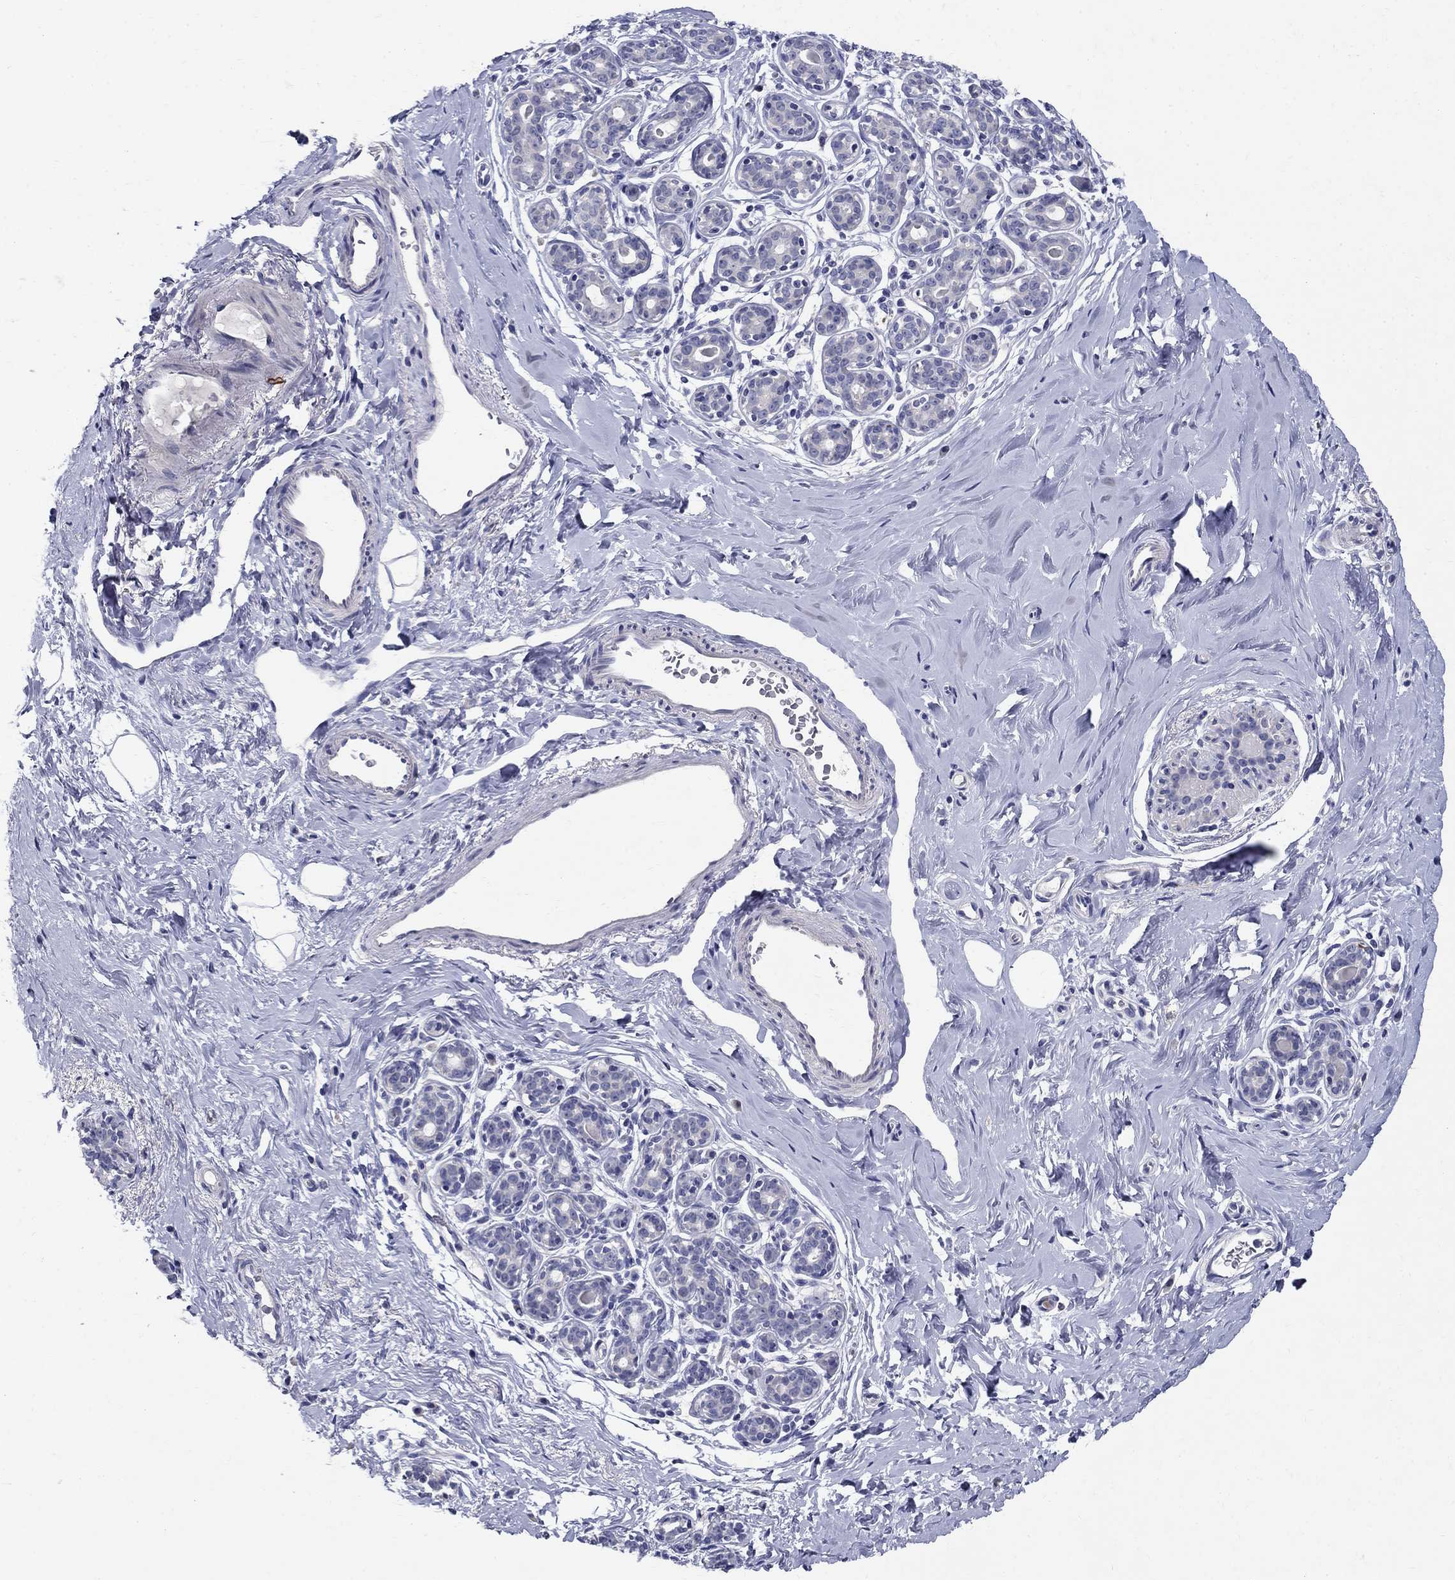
{"staining": {"intensity": "negative", "quantity": "none", "location": "none"}, "tissue": "breast", "cell_type": "Adipocytes", "image_type": "normal", "snomed": [{"axis": "morphology", "description": "Normal tissue, NOS"}, {"axis": "topography", "description": "Skin"}, {"axis": "topography", "description": "Breast"}], "caption": "Immunohistochemistry (IHC) photomicrograph of unremarkable human breast stained for a protein (brown), which reveals no expression in adipocytes.", "gene": "TP53TG5", "patient": {"sex": "female", "age": 43}}